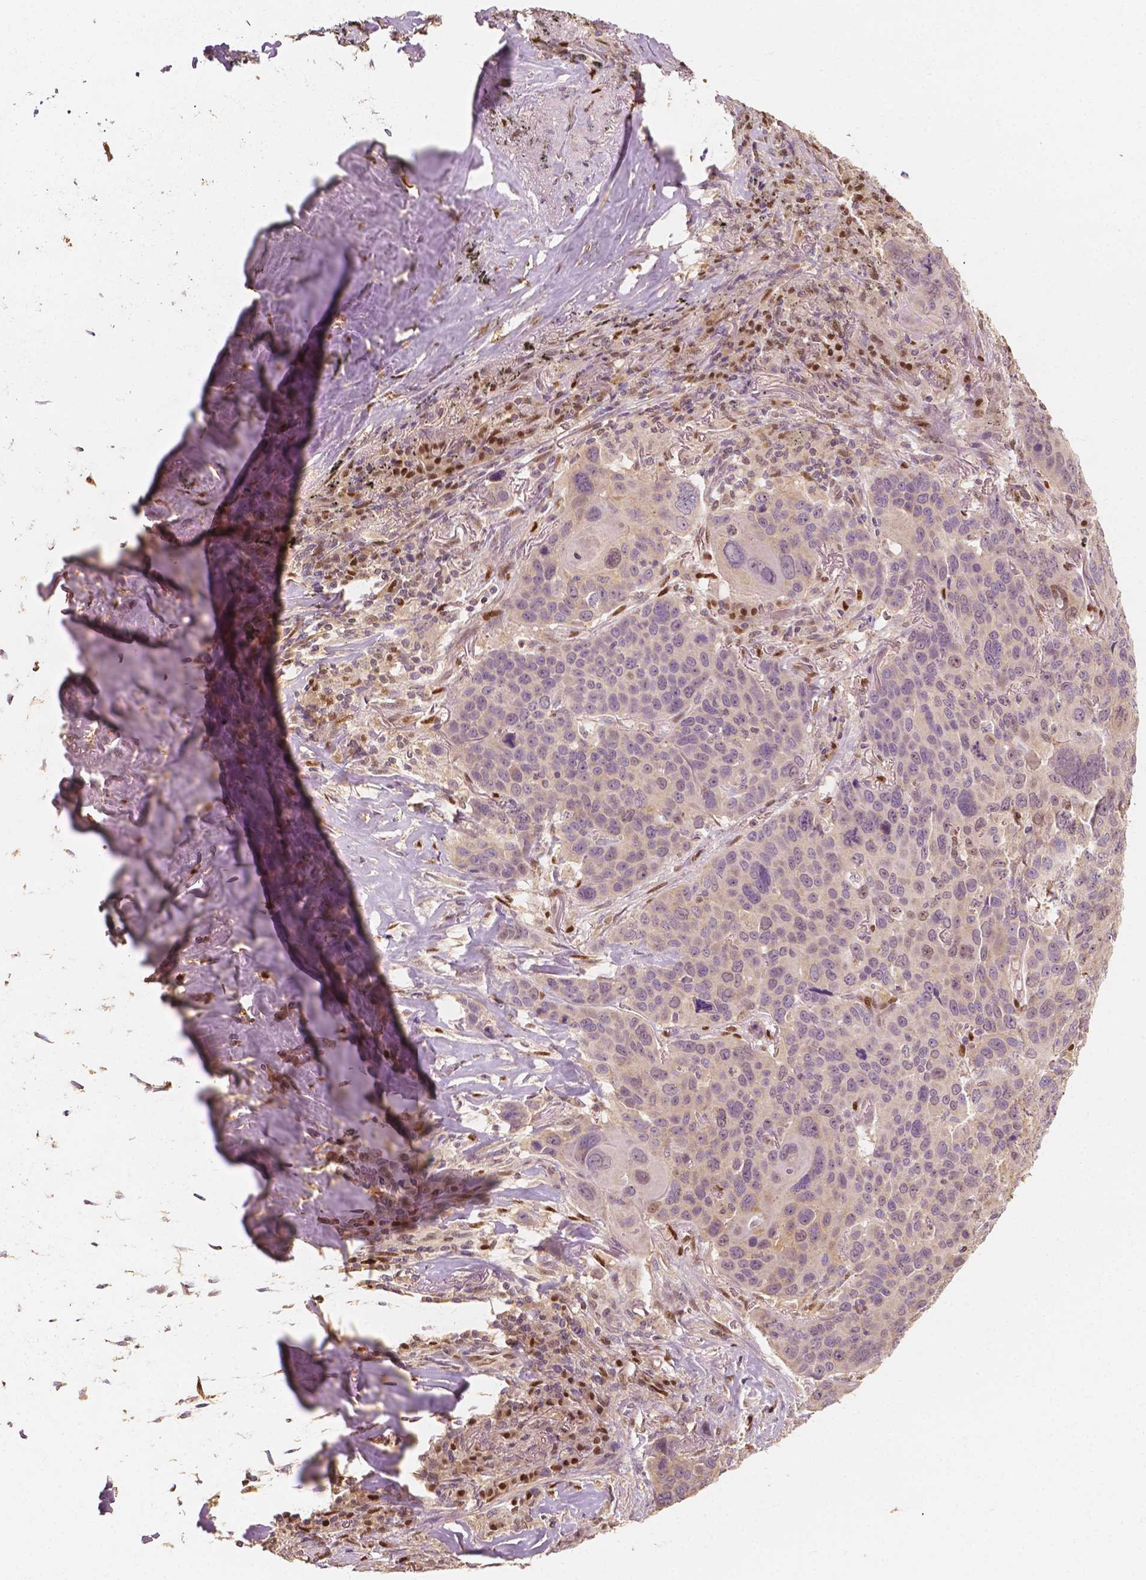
{"staining": {"intensity": "negative", "quantity": "none", "location": "none"}, "tissue": "lung cancer", "cell_type": "Tumor cells", "image_type": "cancer", "snomed": [{"axis": "morphology", "description": "Squamous cell carcinoma, NOS"}, {"axis": "topography", "description": "Lung"}], "caption": "This photomicrograph is of lung squamous cell carcinoma stained with immunohistochemistry to label a protein in brown with the nuclei are counter-stained blue. There is no expression in tumor cells.", "gene": "TBC1D17", "patient": {"sex": "male", "age": 68}}